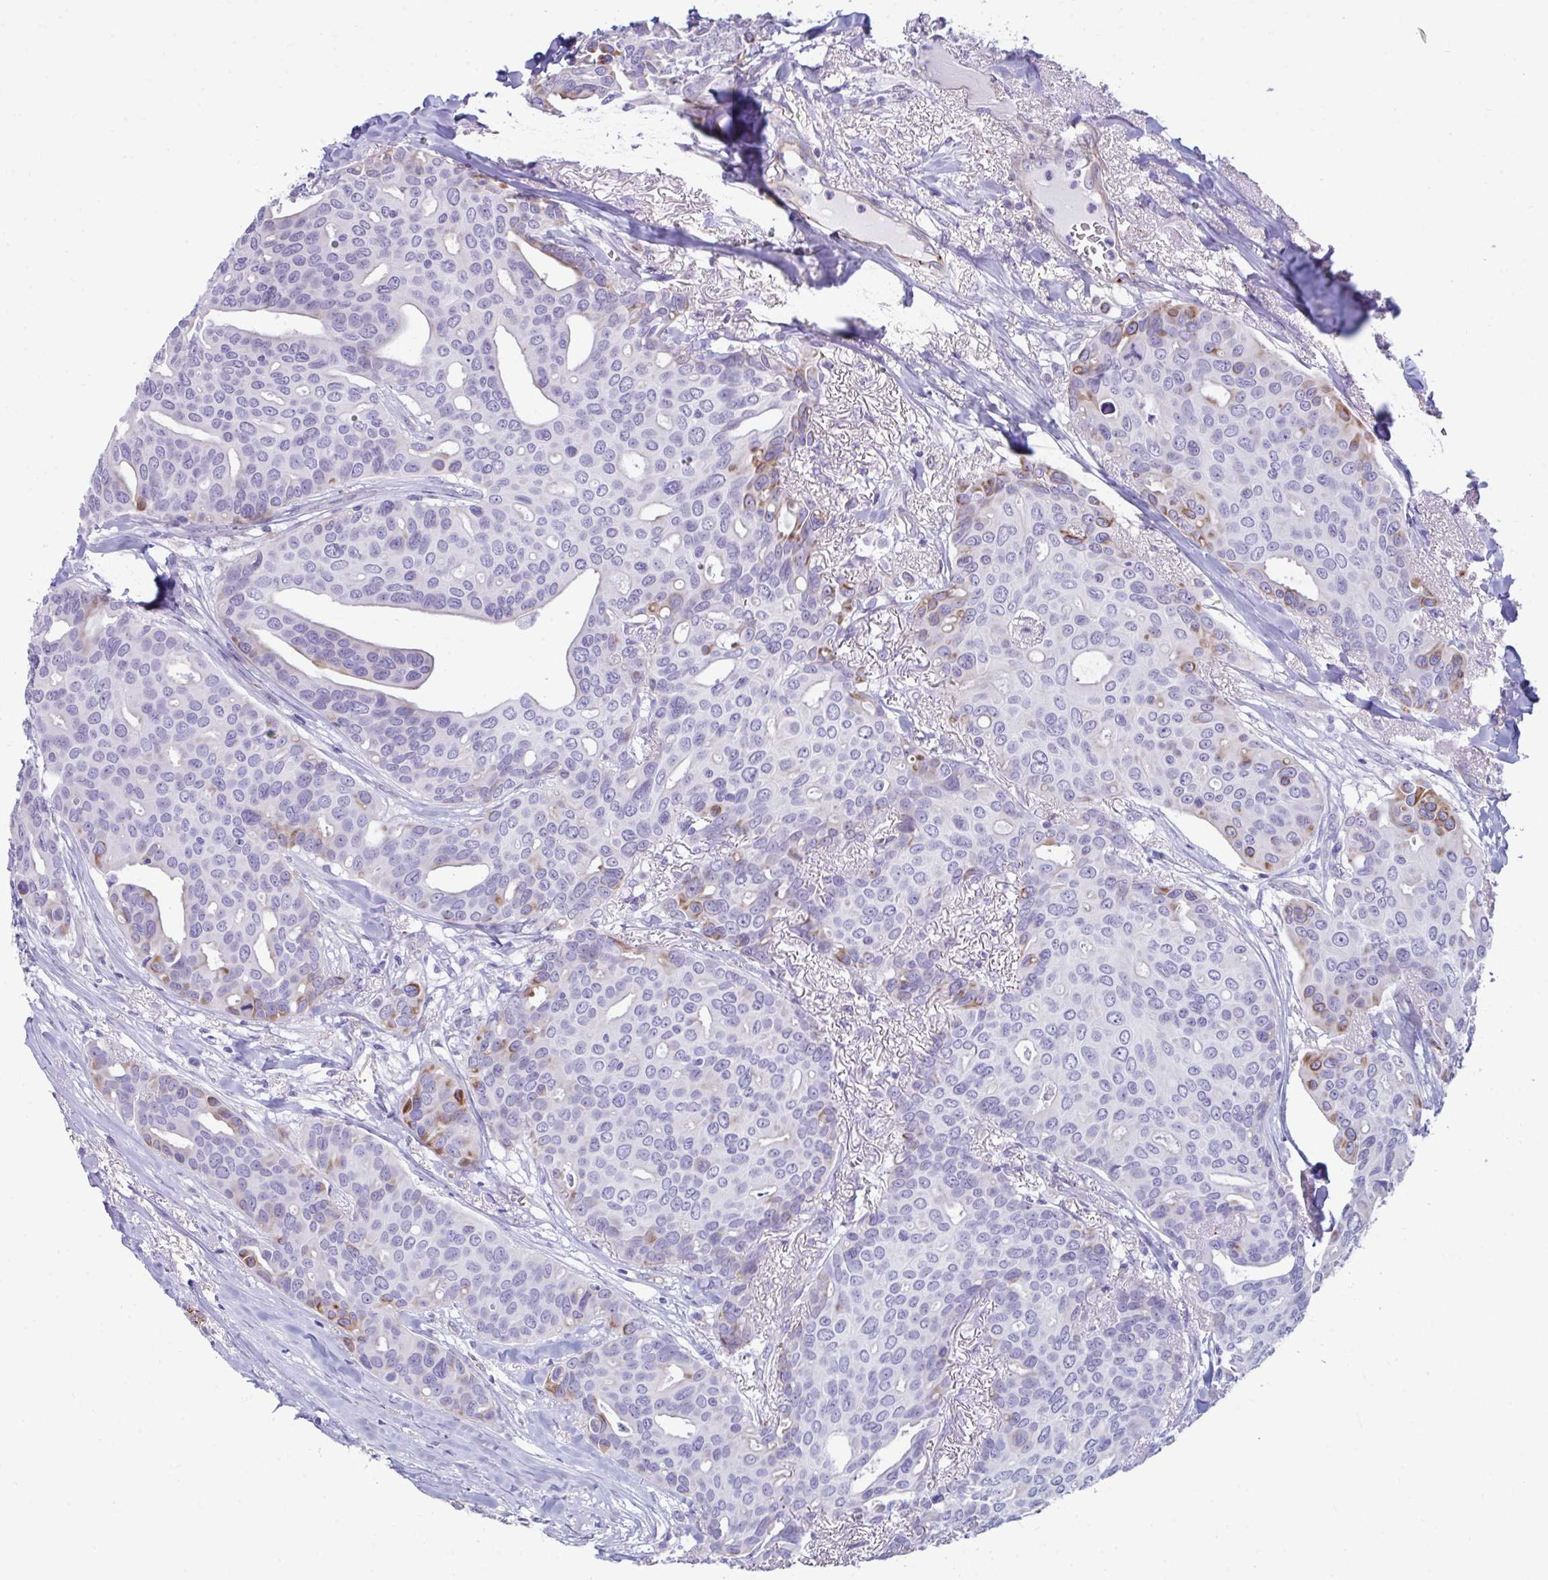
{"staining": {"intensity": "moderate", "quantity": "<25%", "location": "cytoplasmic/membranous"}, "tissue": "breast cancer", "cell_type": "Tumor cells", "image_type": "cancer", "snomed": [{"axis": "morphology", "description": "Duct carcinoma"}, {"axis": "topography", "description": "Breast"}], "caption": "Protein staining displays moderate cytoplasmic/membranous staining in about <25% of tumor cells in breast cancer (invasive ductal carcinoma). The staining was performed using DAB, with brown indicating positive protein expression. Nuclei are stained blue with hematoxylin.", "gene": "UBL3", "patient": {"sex": "female", "age": 54}}